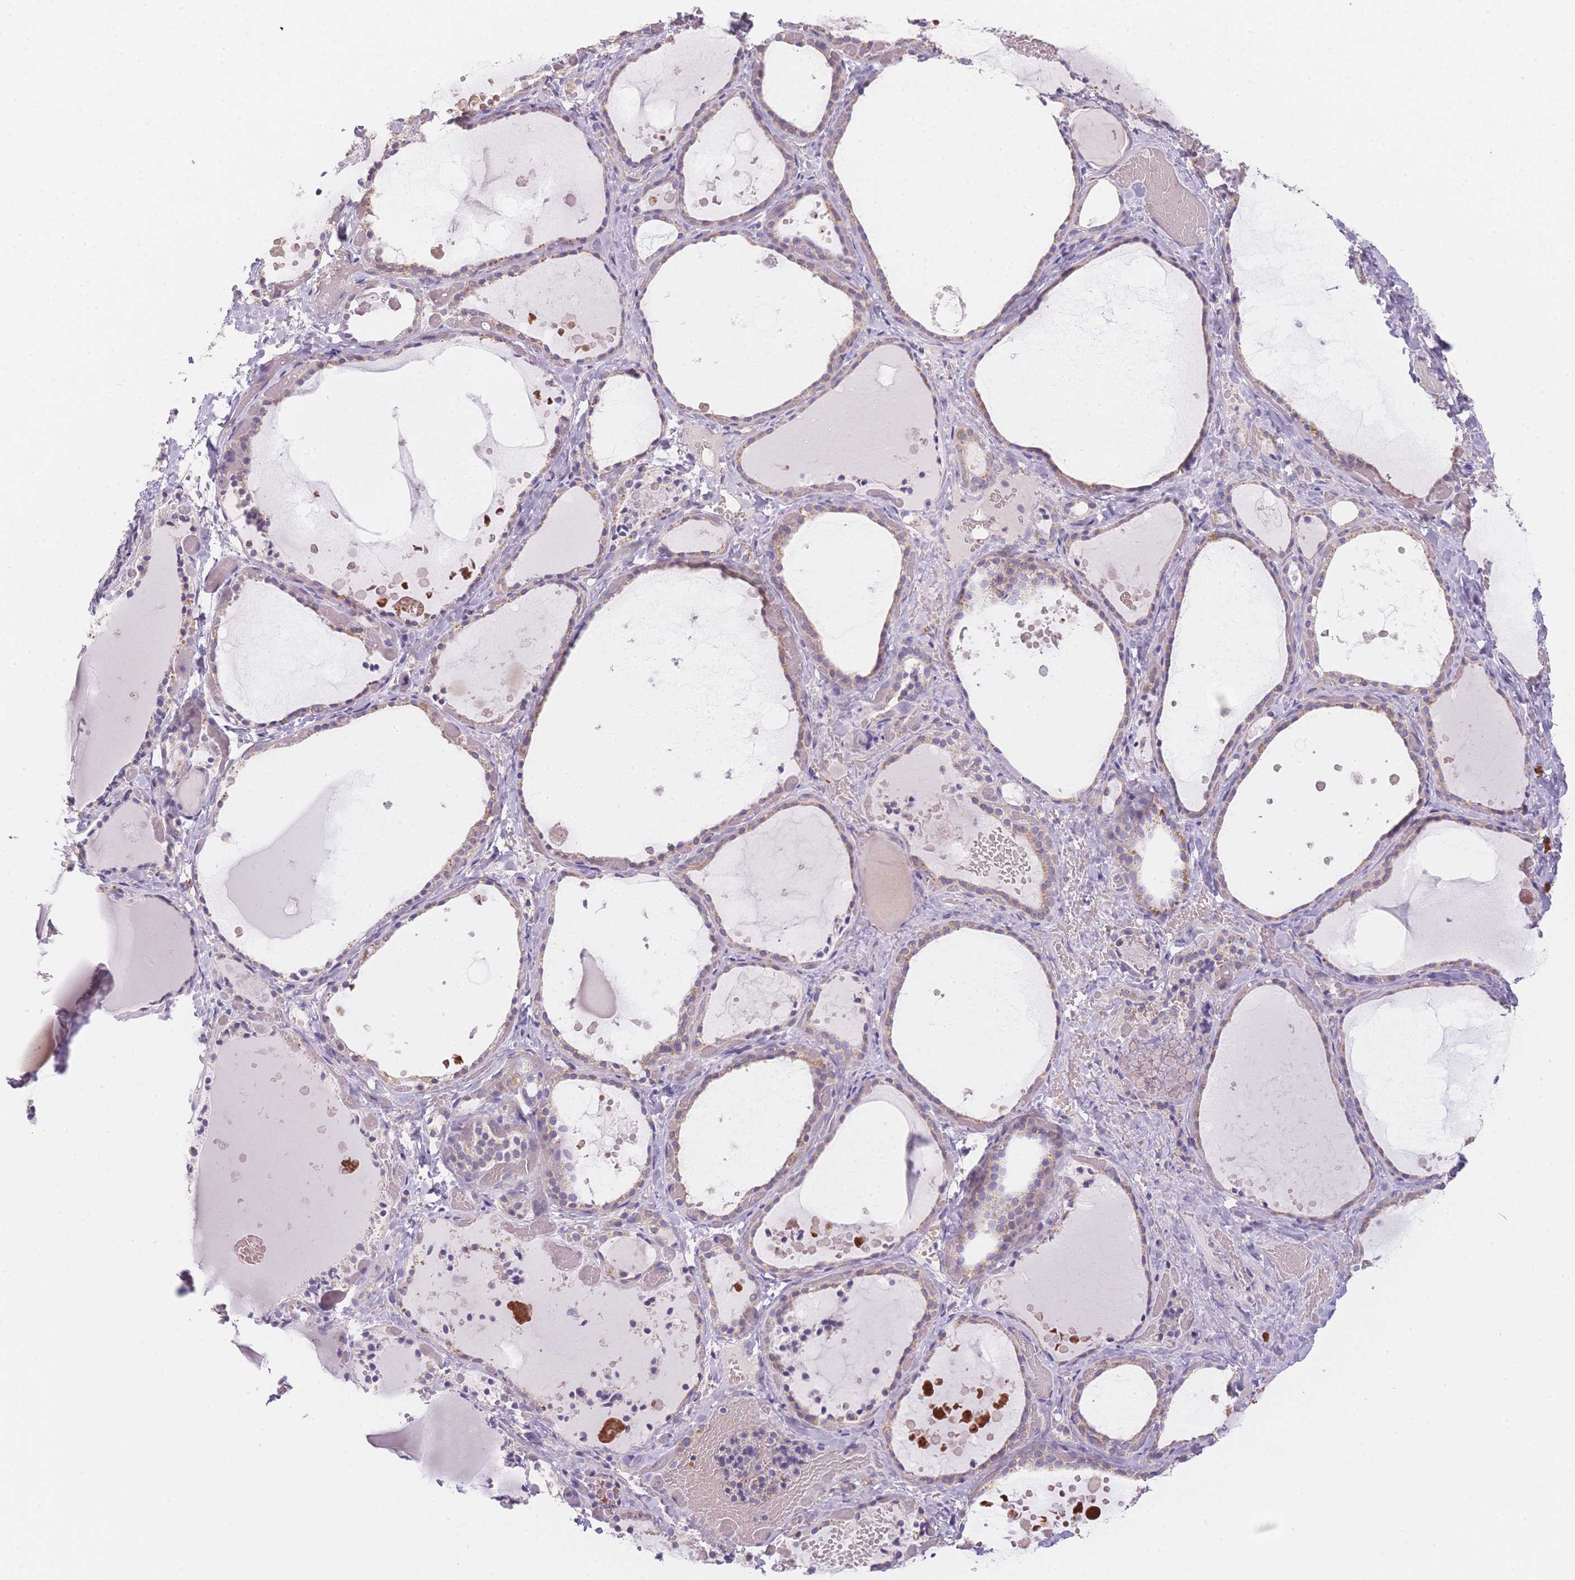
{"staining": {"intensity": "weak", "quantity": "25%-75%", "location": "cytoplasmic/membranous"}, "tissue": "thyroid gland", "cell_type": "Glandular cells", "image_type": "normal", "snomed": [{"axis": "morphology", "description": "Normal tissue, NOS"}, {"axis": "topography", "description": "Thyroid gland"}], "caption": "A photomicrograph of human thyroid gland stained for a protein demonstrates weak cytoplasmic/membranous brown staining in glandular cells. (DAB = brown stain, brightfield microscopy at high magnification).", "gene": "SMYD1", "patient": {"sex": "female", "age": 56}}